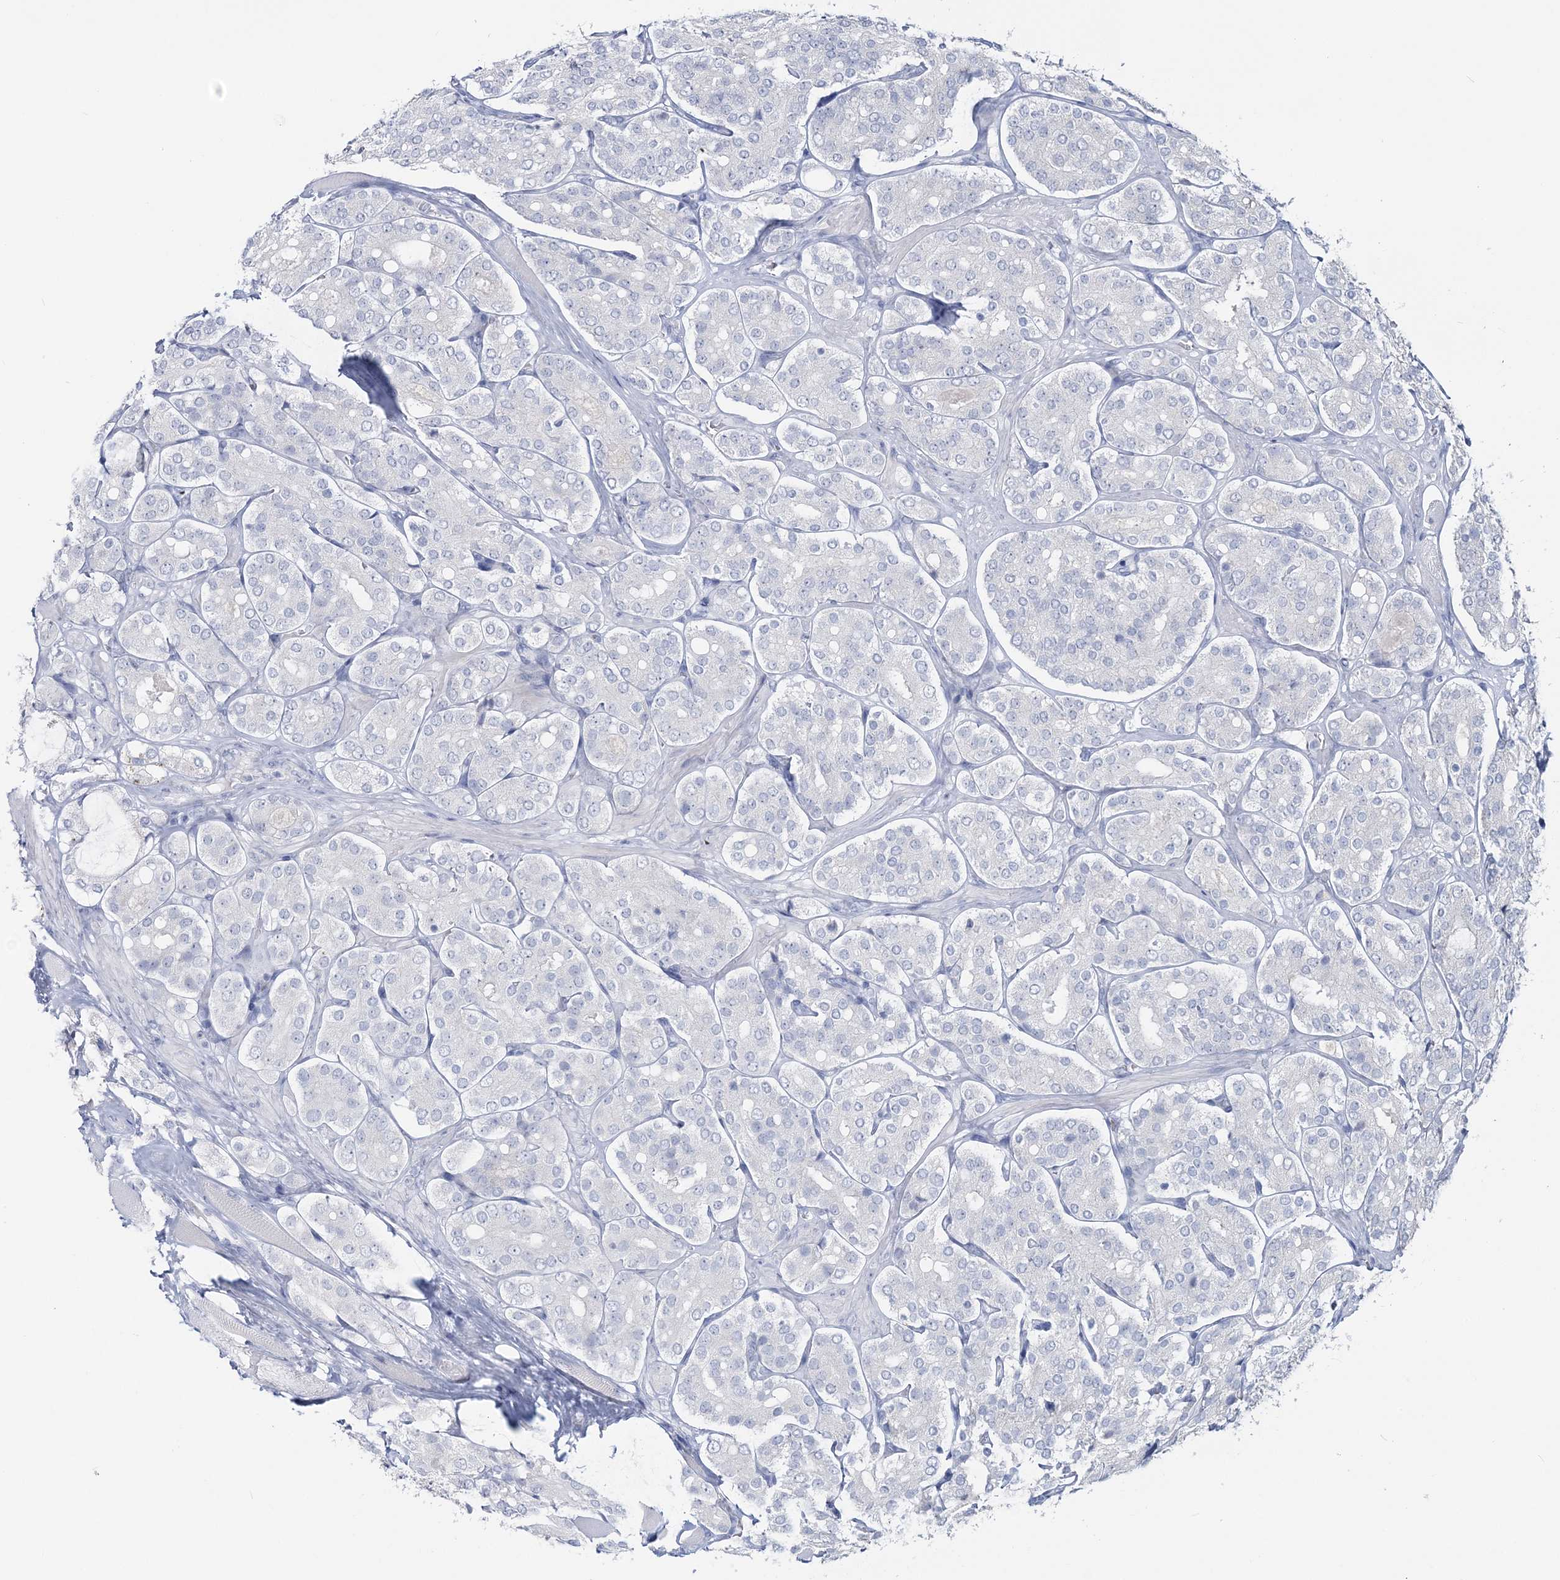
{"staining": {"intensity": "negative", "quantity": "none", "location": "none"}, "tissue": "prostate cancer", "cell_type": "Tumor cells", "image_type": "cancer", "snomed": [{"axis": "morphology", "description": "Adenocarcinoma, High grade"}, {"axis": "topography", "description": "Prostate"}], "caption": "This is an immunohistochemistry (IHC) image of prostate cancer (adenocarcinoma (high-grade)). There is no expression in tumor cells.", "gene": "CYP3A4", "patient": {"sex": "male", "age": 65}}